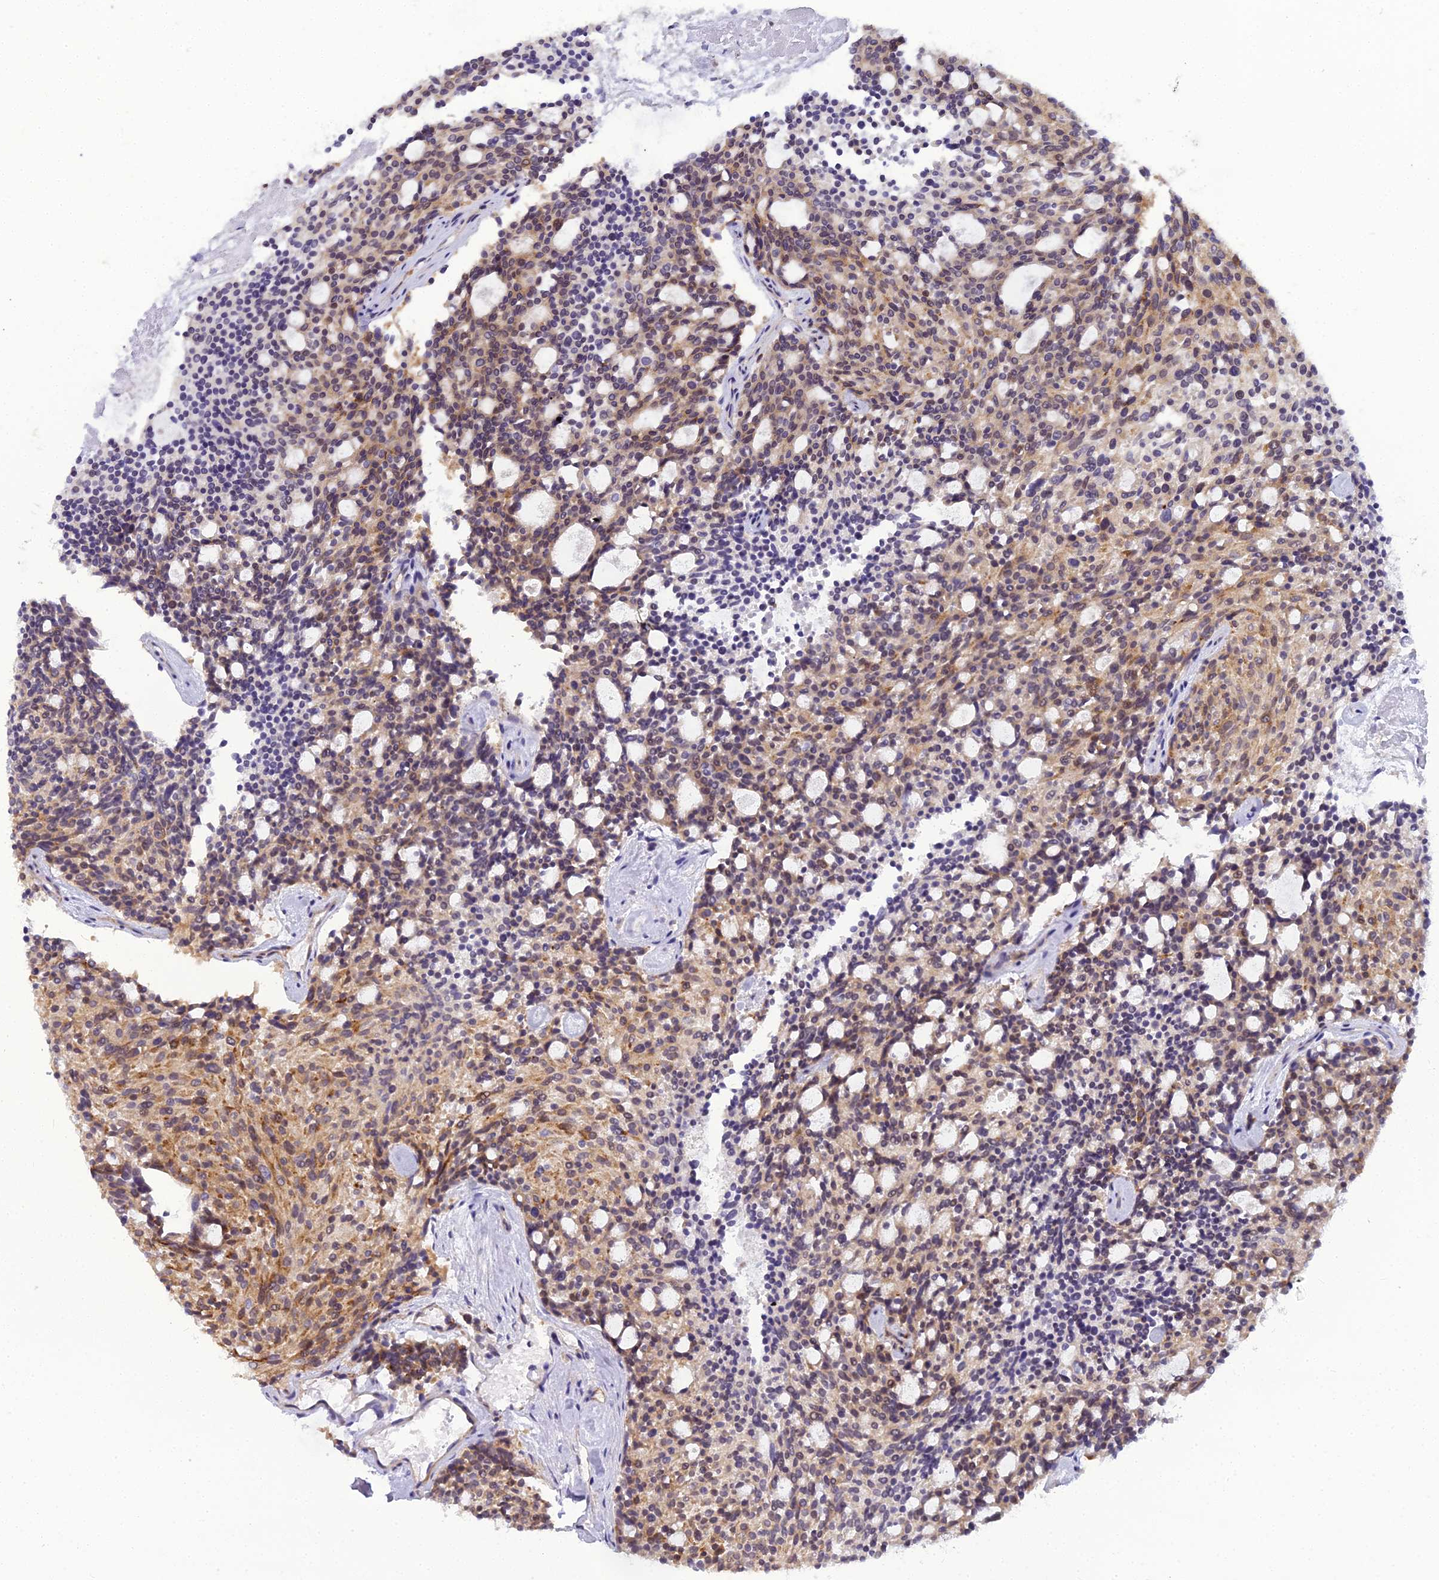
{"staining": {"intensity": "moderate", "quantity": "25%-75%", "location": "cytoplasmic/membranous,nuclear"}, "tissue": "carcinoid", "cell_type": "Tumor cells", "image_type": "cancer", "snomed": [{"axis": "morphology", "description": "Carcinoid, malignant, NOS"}, {"axis": "topography", "description": "Pancreas"}], "caption": "A histopathology image of human malignant carcinoid stained for a protein reveals moderate cytoplasmic/membranous and nuclear brown staining in tumor cells. (IHC, brightfield microscopy, high magnification).", "gene": "RGL3", "patient": {"sex": "female", "age": 54}}